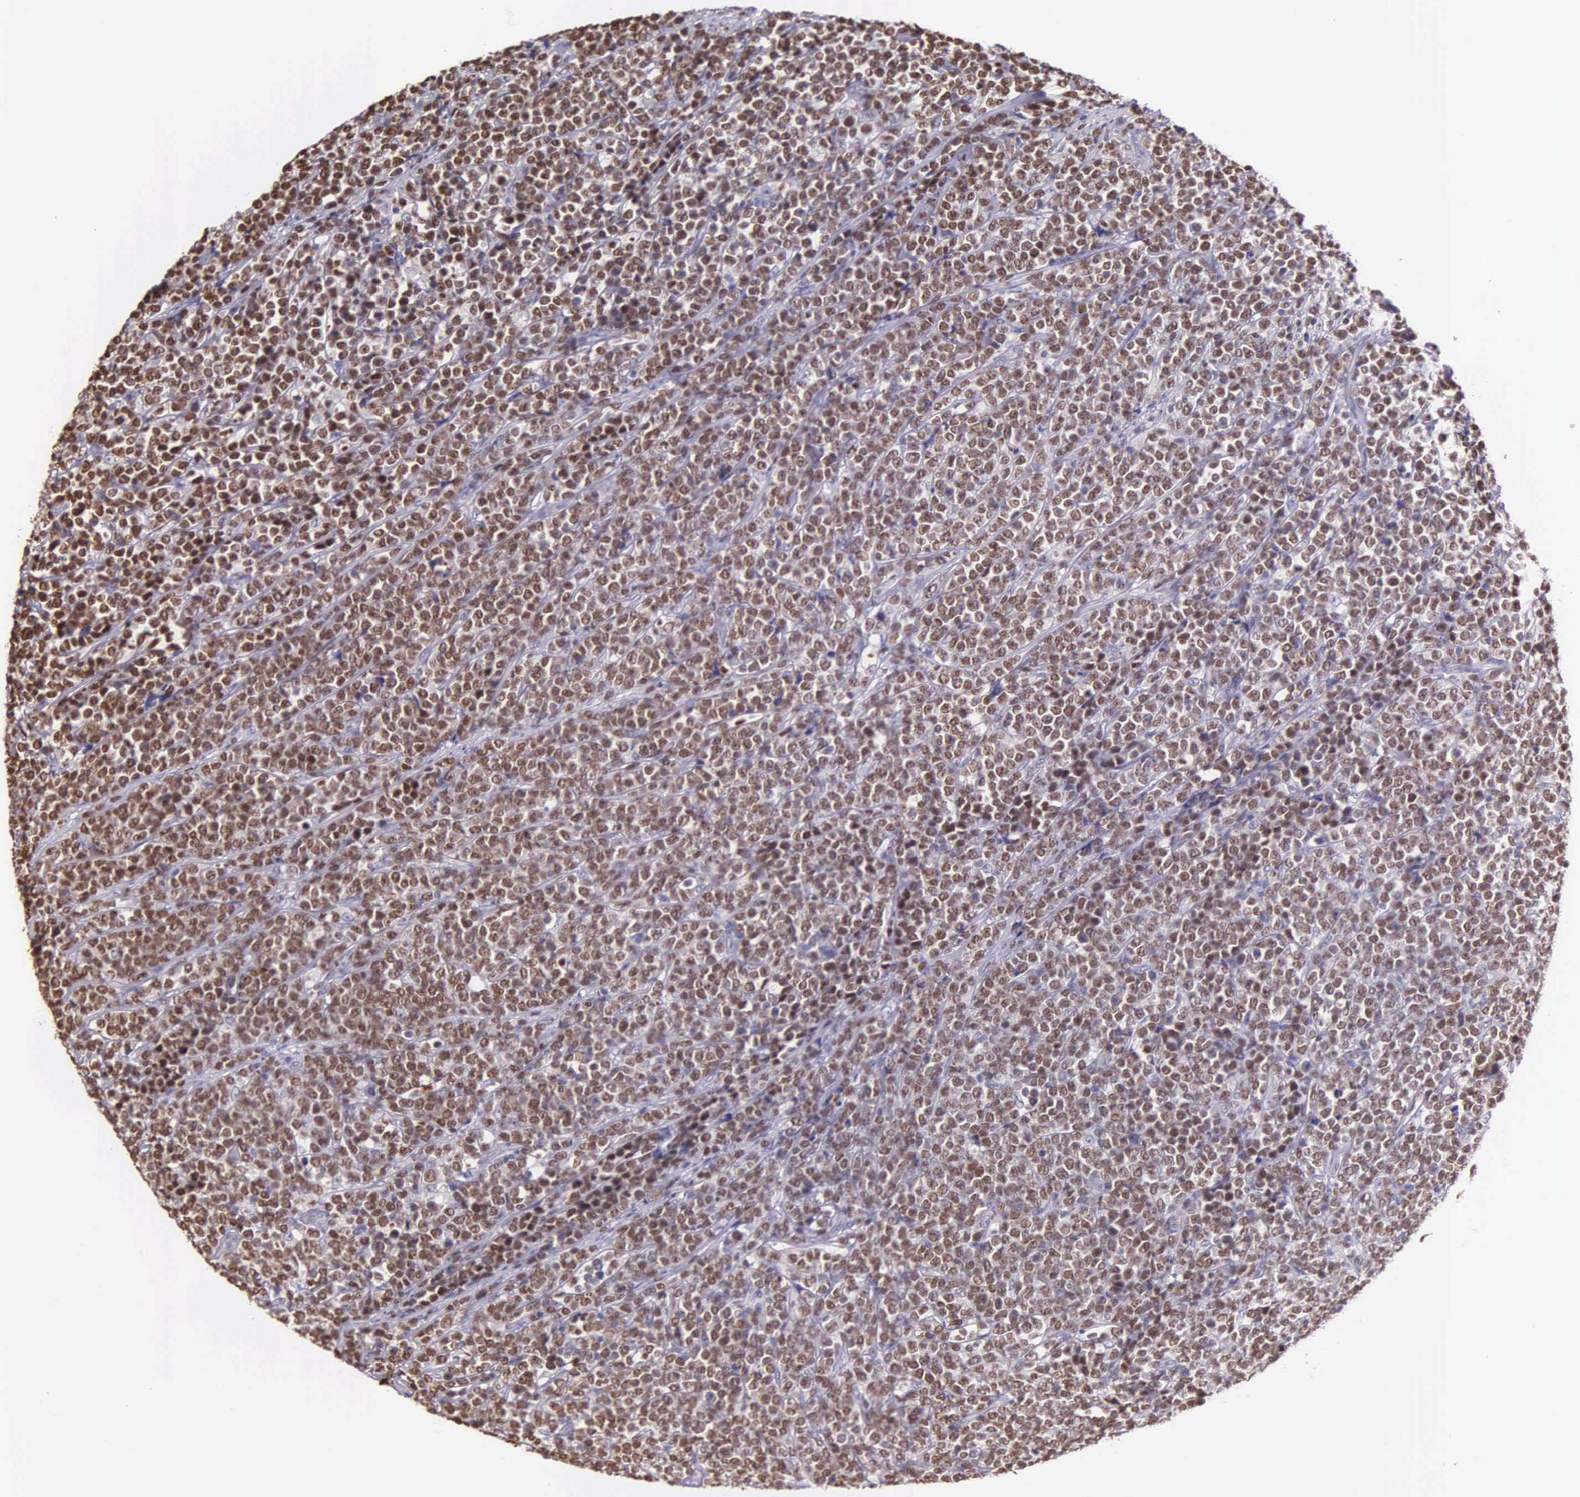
{"staining": {"intensity": "moderate", "quantity": ">75%", "location": "nuclear"}, "tissue": "lymphoma", "cell_type": "Tumor cells", "image_type": "cancer", "snomed": [{"axis": "morphology", "description": "Malignant lymphoma, non-Hodgkin's type, High grade"}, {"axis": "topography", "description": "Small intestine"}, {"axis": "topography", "description": "Colon"}], "caption": "Protein expression analysis of human high-grade malignant lymphoma, non-Hodgkin's type reveals moderate nuclear positivity in about >75% of tumor cells.", "gene": "MCM5", "patient": {"sex": "male", "age": 8}}